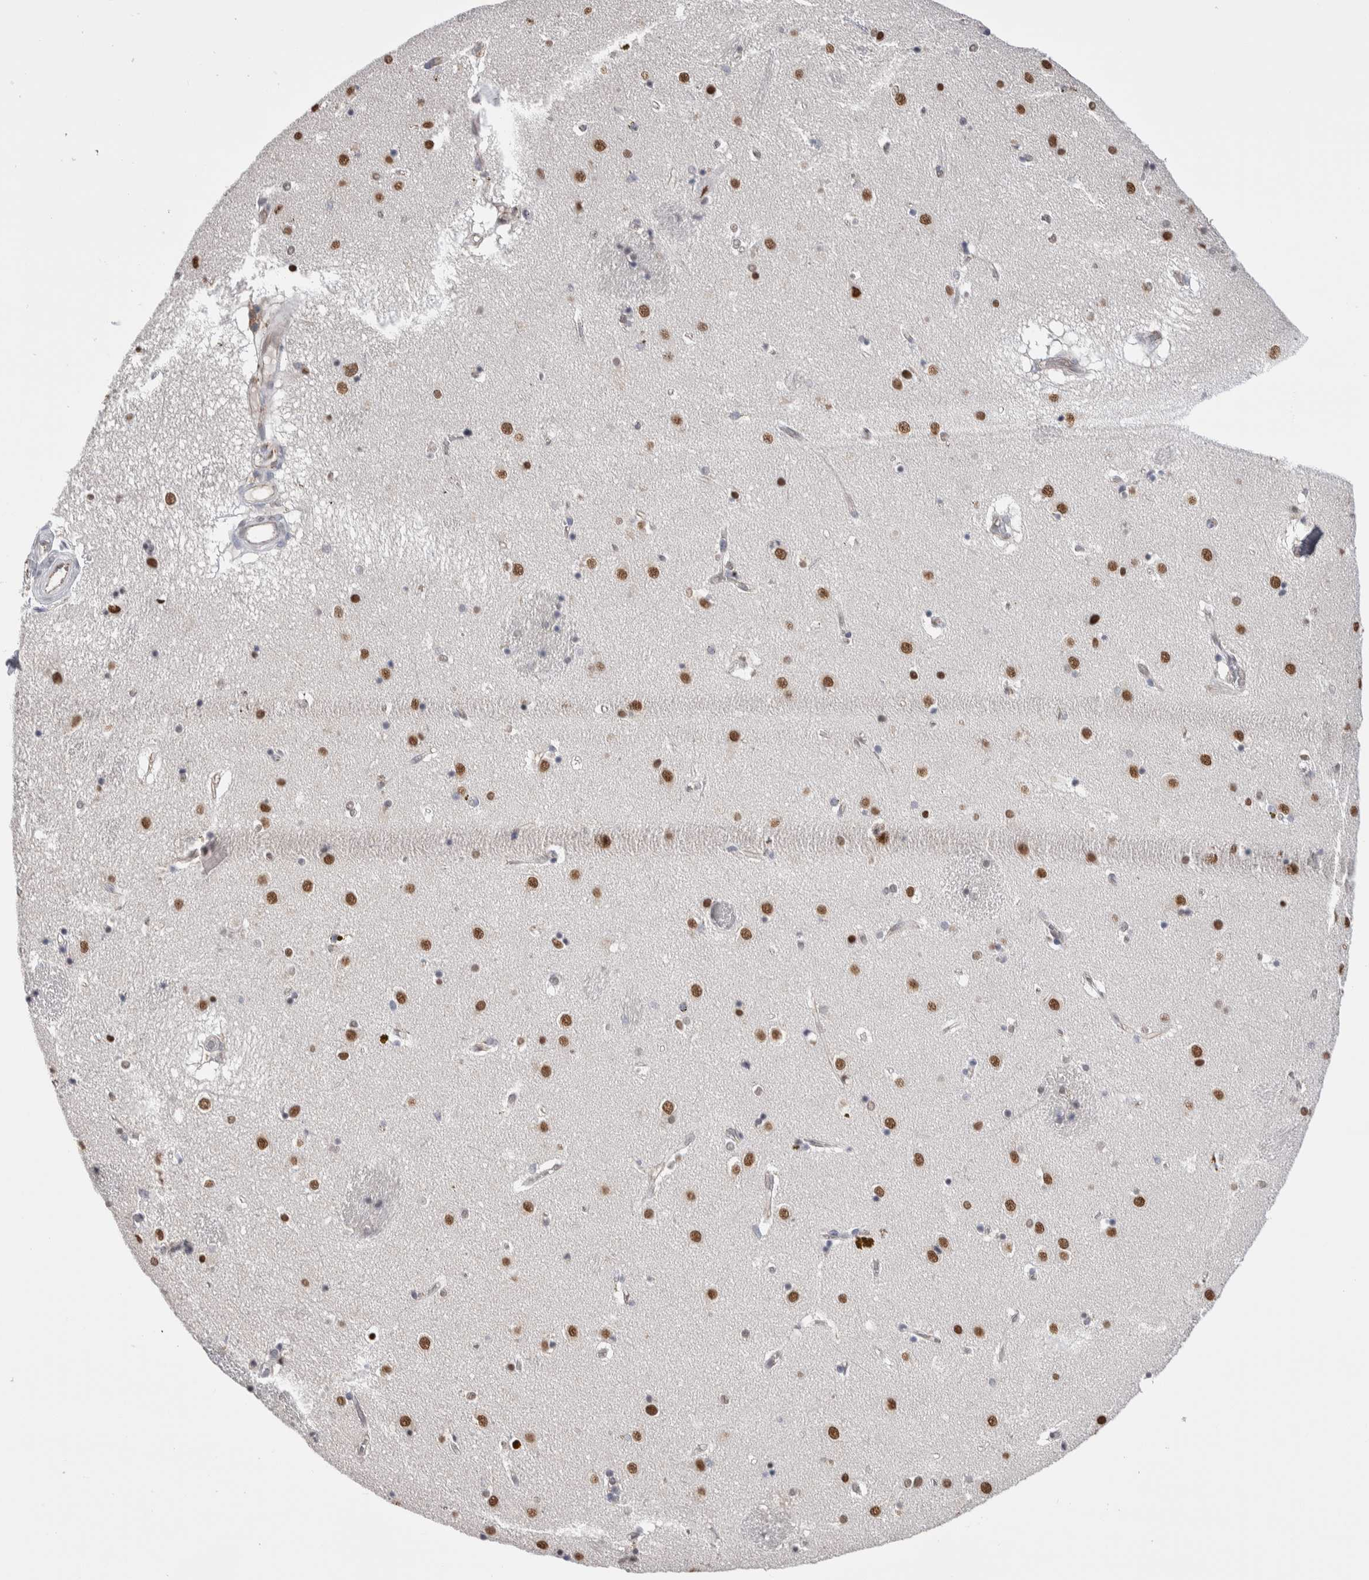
{"staining": {"intensity": "moderate", "quantity": "<25%", "location": "nuclear"}, "tissue": "caudate", "cell_type": "Glial cells", "image_type": "normal", "snomed": [{"axis": "morphology", "description": "Normal tissue, NOS"}, {"axis": "topography", "description": "Lateral ventricle wall"}], "caption": "A high-resolution histopathology image shows IHC staining of normal caudate, which exhibits moderate nuclear staining in approximately <25% of glial cells.", "gene": "ZBTB49", "patient": {"sex": "male", "age": 70}}